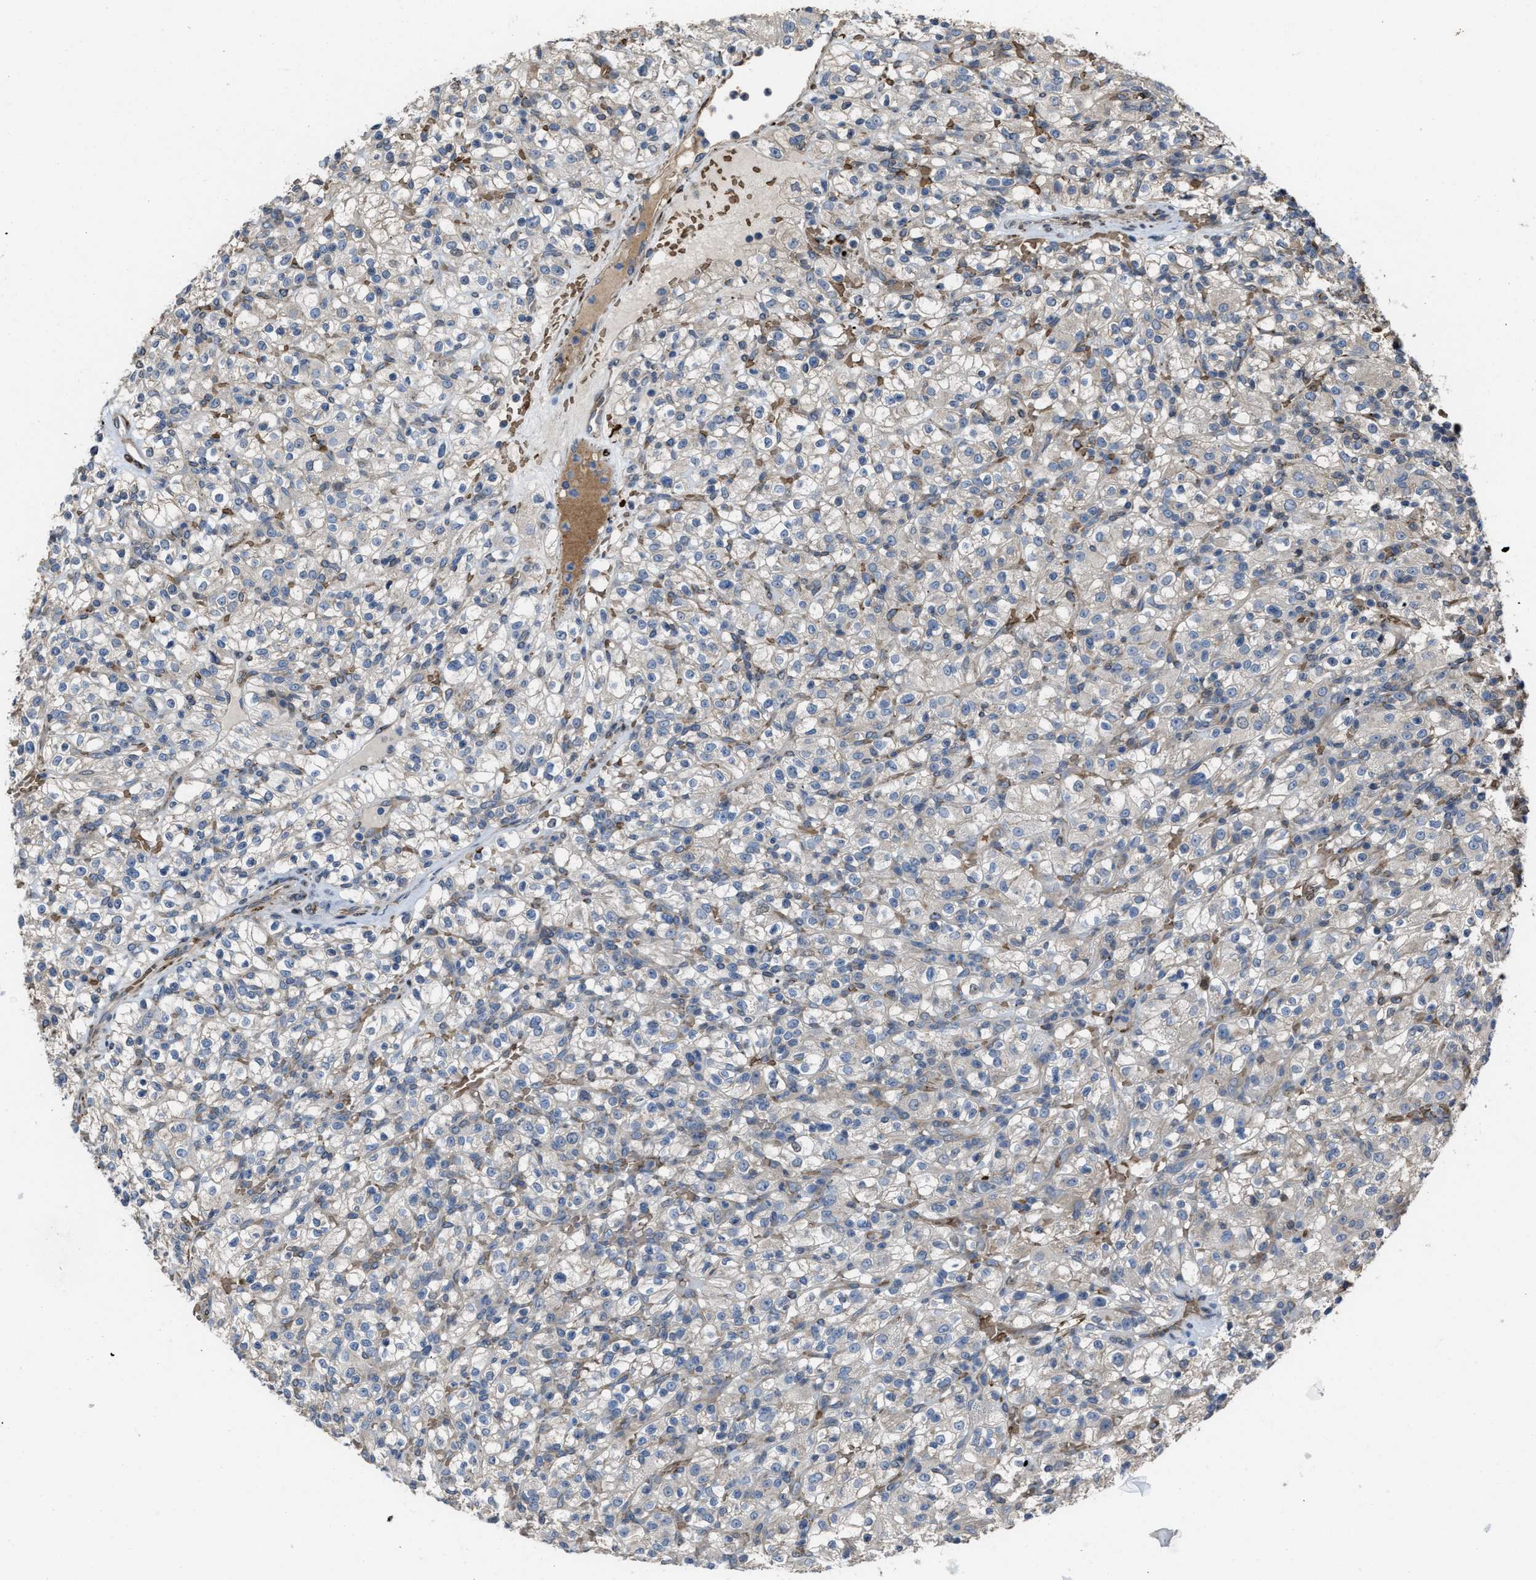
{"staining": {"intensity": "negative", "quantity": "none", "location": "none"}, "tissue": "renal cancer", "cell_type": "Tumor cells", "image_type": "cancer", "snomed": [{"axis": "morphology", "description": "Normal tissue, NOS"}, {"axis": "morphology", "description": "Adenocarcinoma, NOS"}, {"axis": "topography", "description": "Kidney"}], "caption": "Renal cancer (adenocarcinoma) stained for a protein using immunohistochemistry reveals no staining tumor cells.", "gene": "SELENOM", "patient": {"sex": "female", "age": 72}}